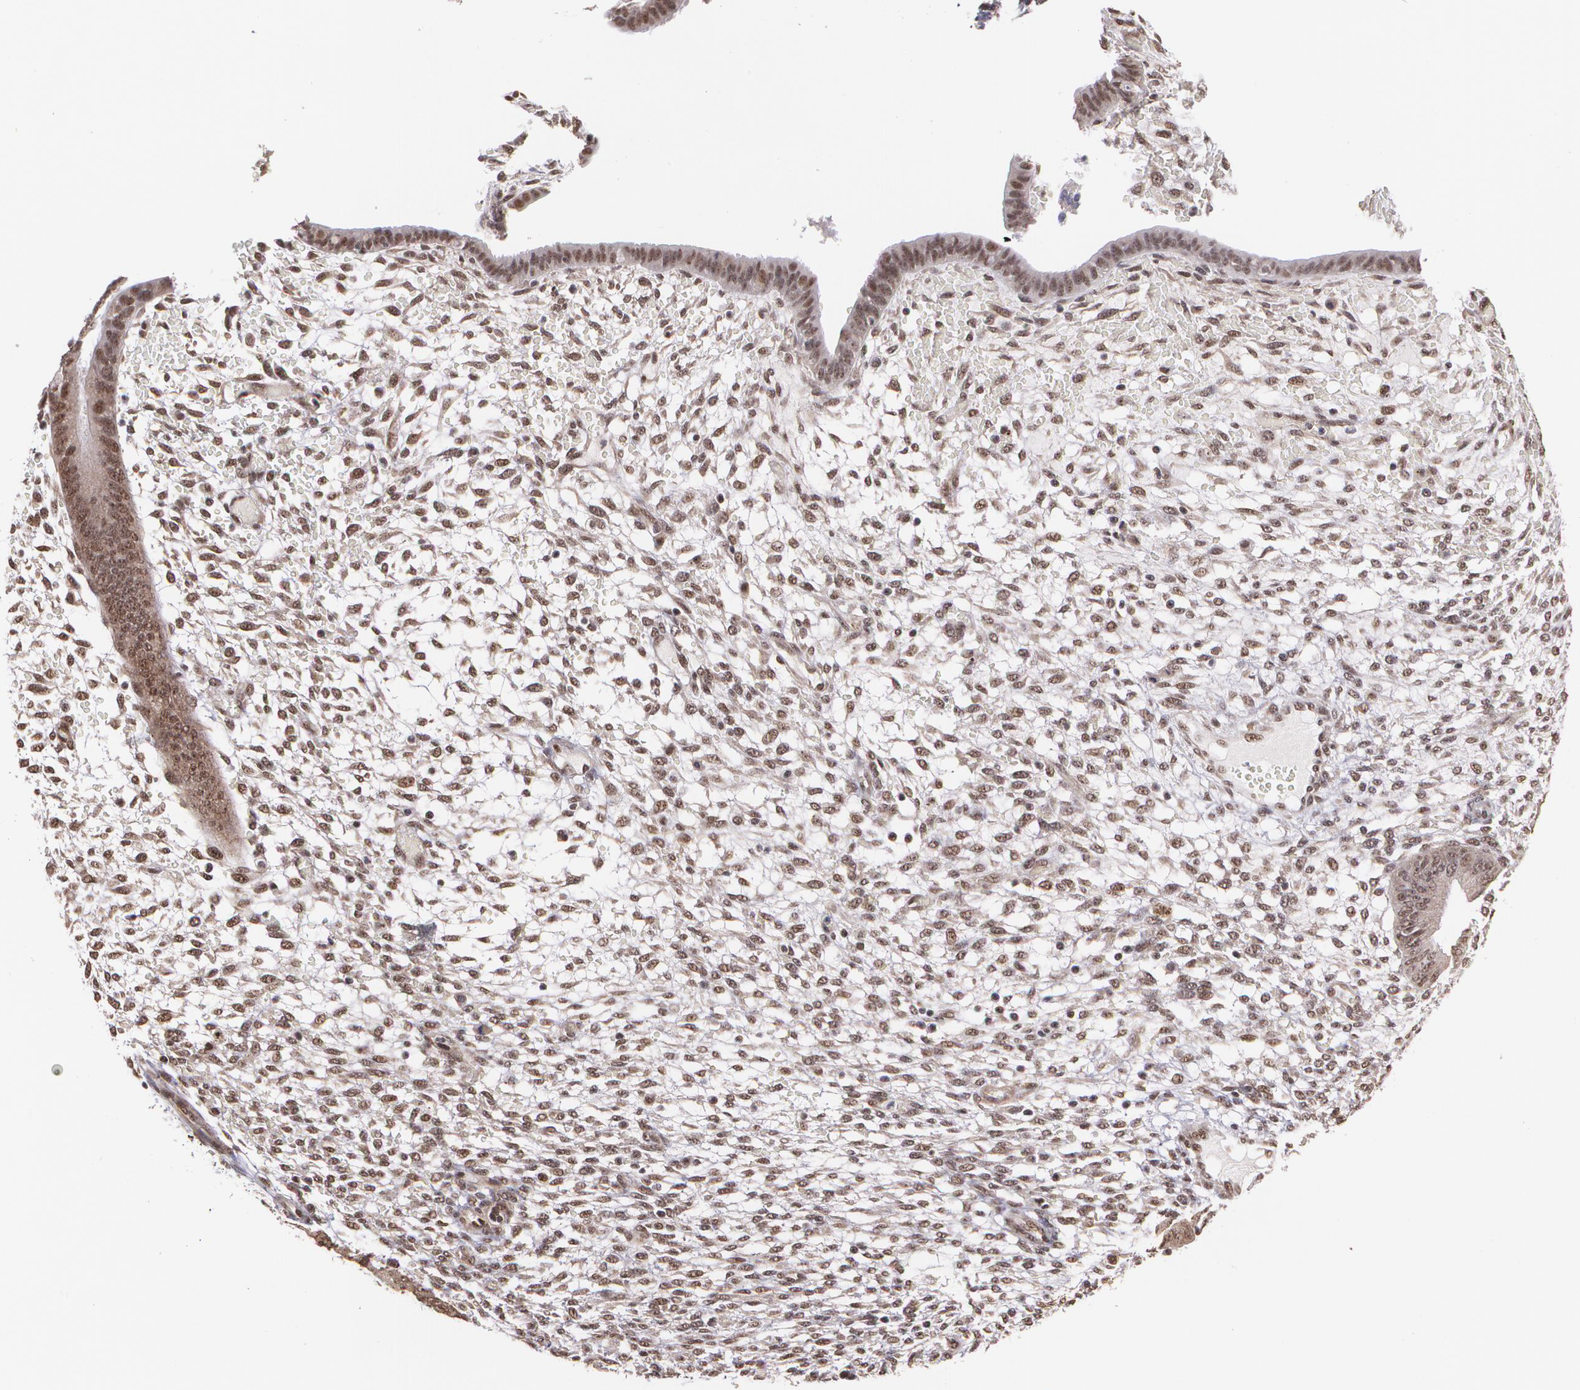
{"staining": {"intensity": "moderate", "quantity": ">75%", "location": "cytoplasmic/membranous,nuclear"}, "tissue": "endometrium", "cell_type": "Cells in endometrial stroma", "image_type": "normal", "snomed": [{"axis": "morphology", "description": "Normal tissue, NOS"}, {"axis": "topography", "description": "Endometrium"}], "caption": "Immunohistochemical staining of normal human endometrium displays moderate cytoplasmic/membranous,nuclear protein expression in approximately >75% of cells in endometrial stroma. (Brightfield microscopy of DAB IHC at high magnification).", "gene": "C6orf15", "patient": {"sex": "female", "age": 42}}